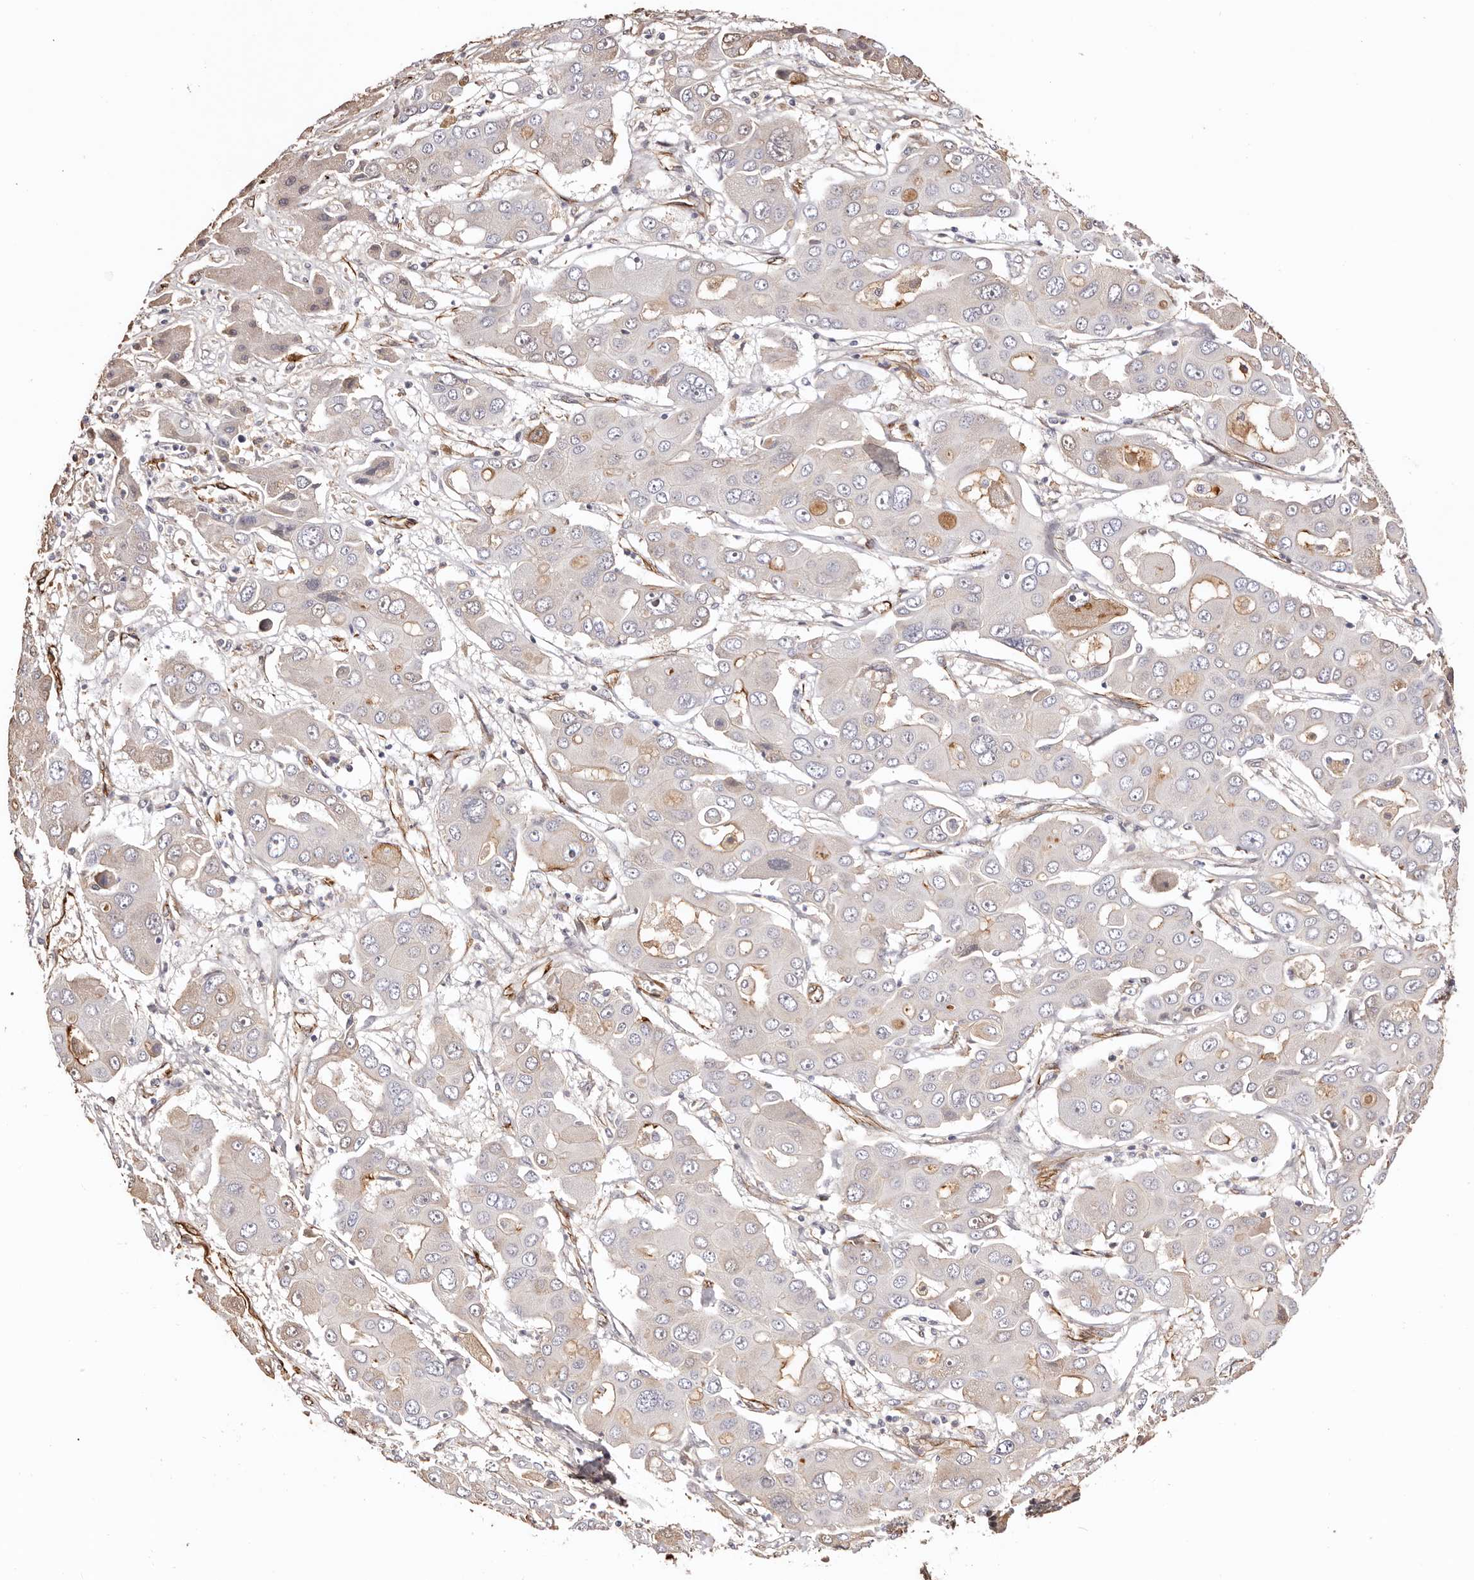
{"staining": {"intensity": "negative", "quantity": "none", "location": "none"}, "tissue": "liver cancer", "cell_type": "Tumor cells", "image_type": "cancer", "snomed": [{"axis": "morphology", "description": "Cholangiocarcinoma"}, {"axis": "topography", "description": "Liver"}], "caption": "Human cholangiocarcinoma (liver) stained for a protein using immunohistochemistry shows no staining in tumor cells.", "gene": "ZNF557", "patient": {"sex": "male", "age": 67}}